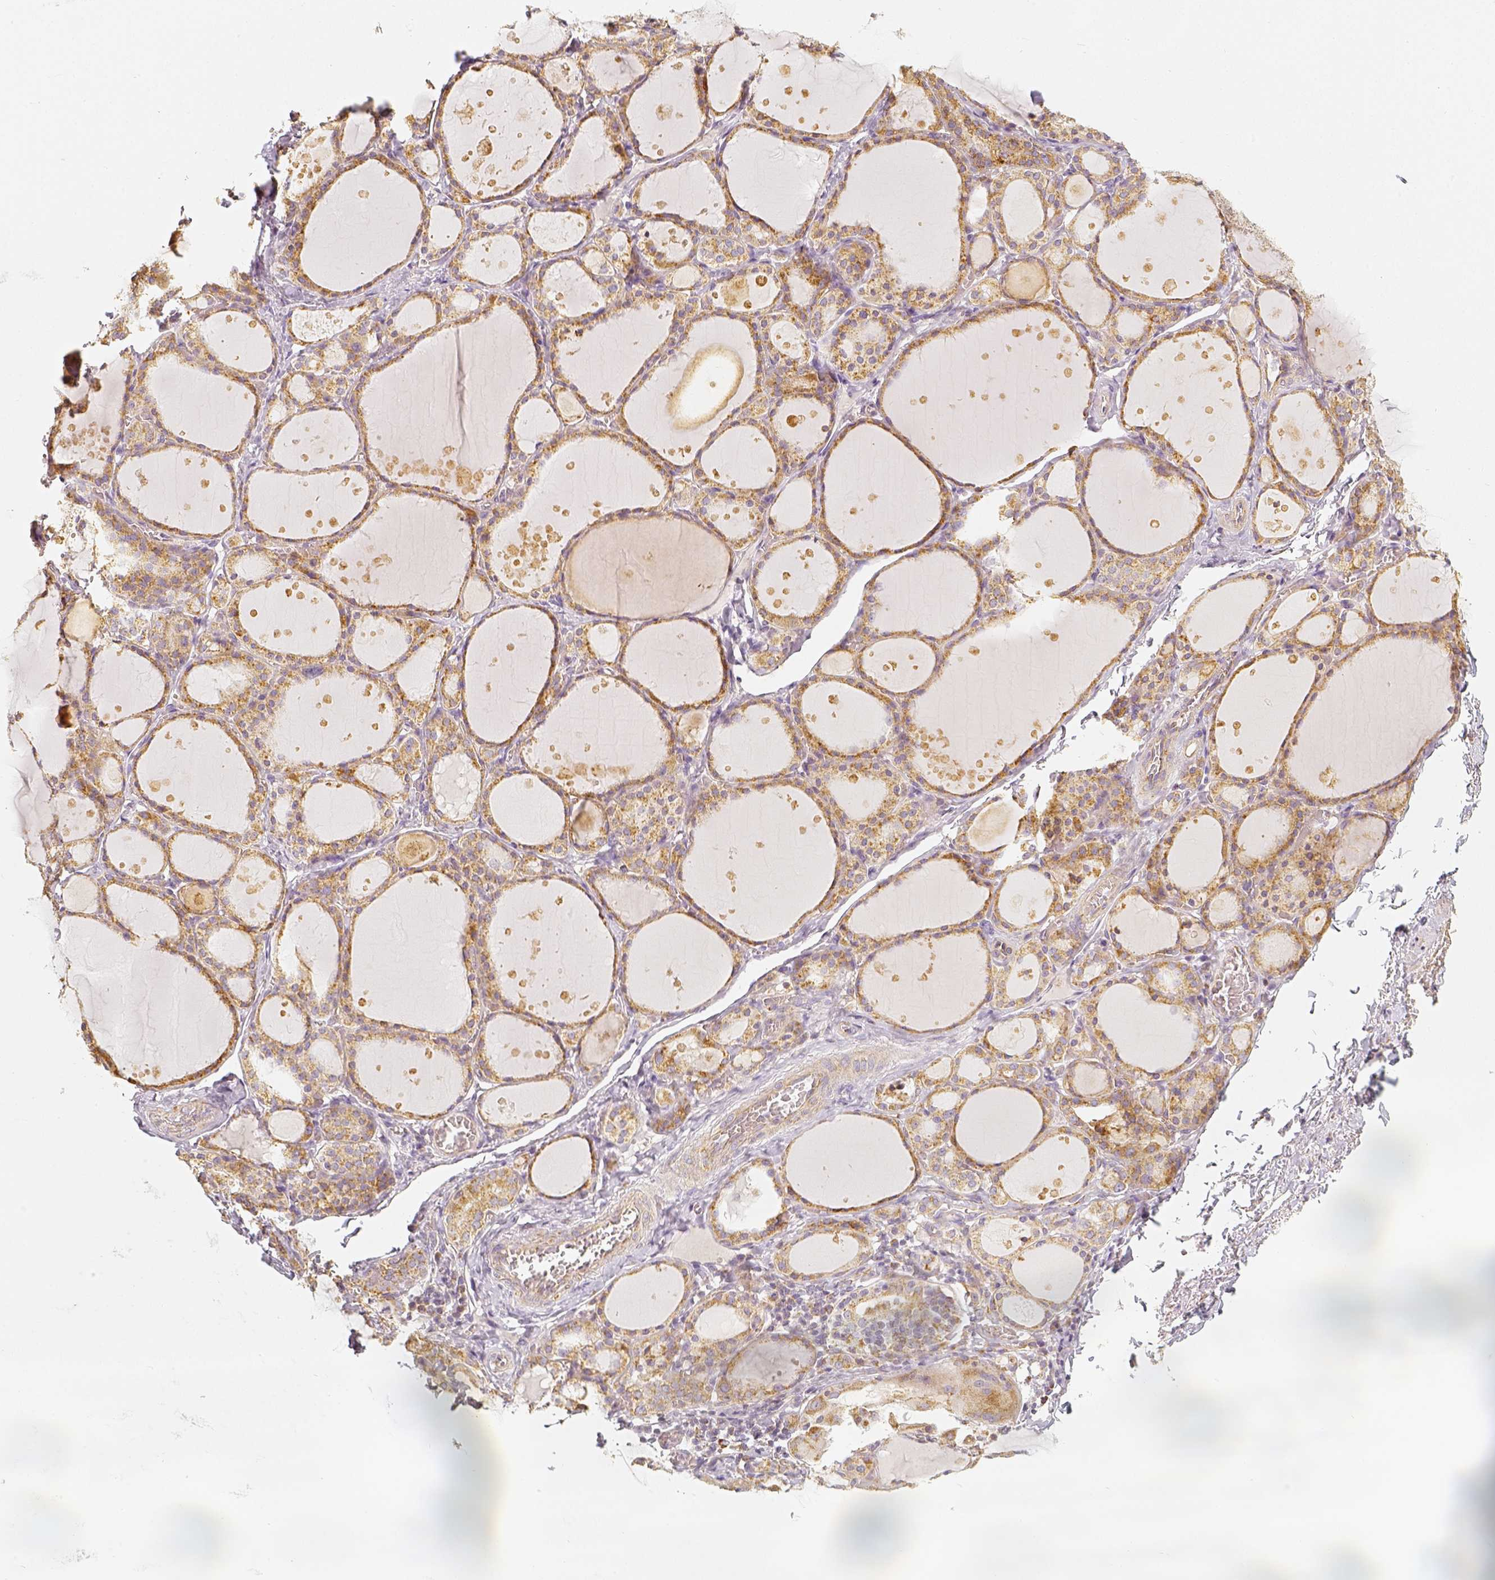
{"staining": {"intensity": "moderate", "quantity": ">75%", "location": "cytoplasmic/membranous"}, "tissue": "thyroid gland", "cell_type": "Glandular cells", "image_type": "normal", "snomed": [{"axis": "morphology", "description": "Normal tissue, NOS"}, {"axis": "topography", "description": "Thyroid gland"}], "caption": "Immunohistochemical staining of benign thyroid gland demonstrates medium levels of moderate cytoplasmic/membranous positivity in about >75% of glandular cells.", "gene": "PGAM5", "patient": {"sex": "male", "age": 68}}